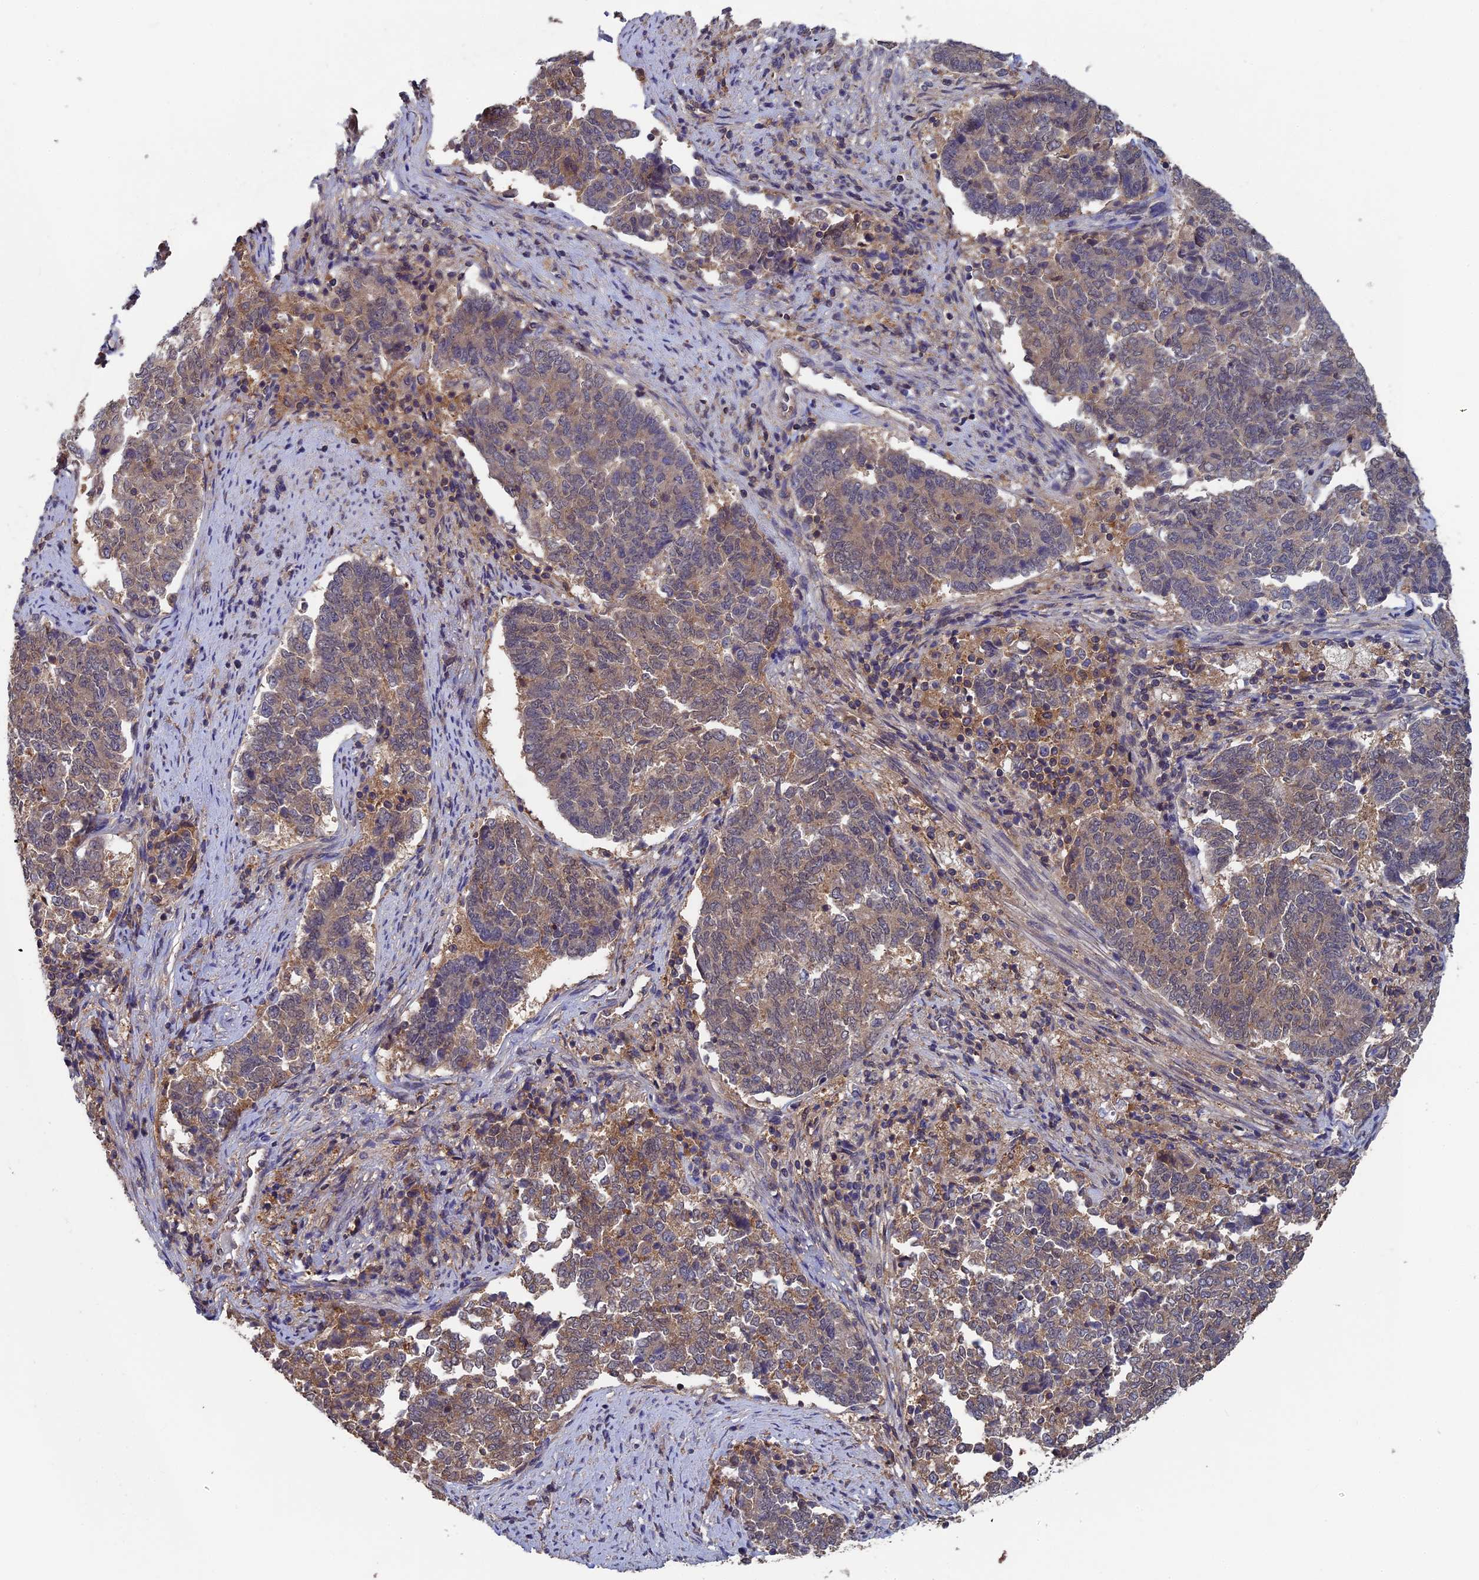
{"staining": {"intensity": "moderate", "quantity": "25%-75%", "location": "cytoplasmic/membranous"}, "tissue": "endometrial cancer", "cell_type": "Tumor cells", "image_type": "cancer", "snomed": [{"axis": "morphology", "description": "Adenocarcinoma, NOS"}, {"axis": "topography", "description": "Endometrium"}], "caption": "There is medium levels of moderate cytoplasmic/membranous staining in tumor cells of endometrial adenocarcinoma, as demonstrated by immunohistochemical staining (brown color).", "gene": "LCMT1", "patient": {"sex": "female", "age": 80}}